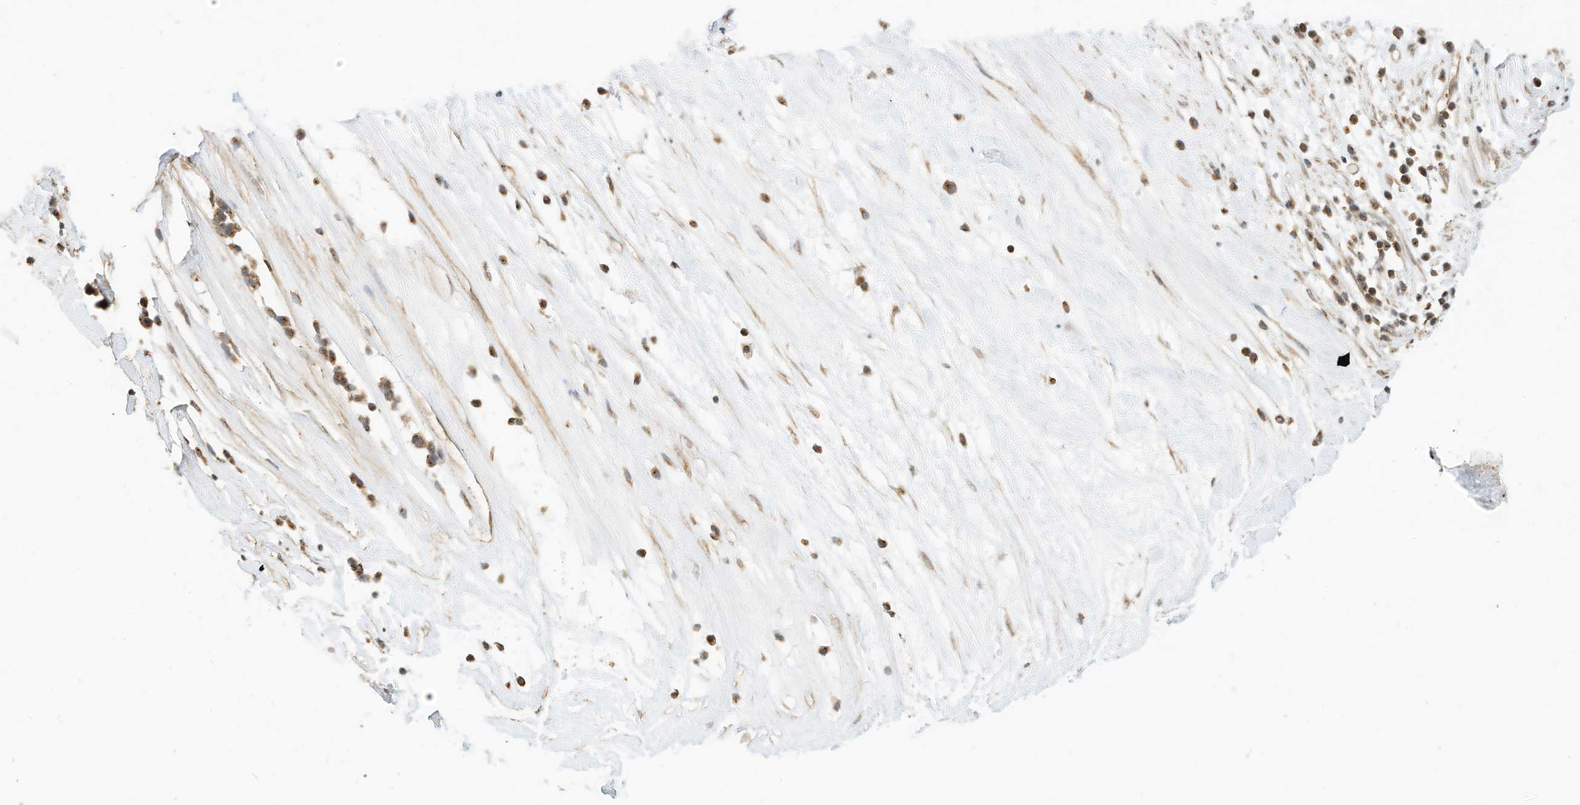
{"staining": {"intensity": "moderate", "quantity": ">75%", "location": "cytoplasmic/membranous"}, "tissue": "ovarian cancer", "cell_type": "Tumor cells", "image_type": "cancer", "snomed": [{"axis": "morphology", "description": "Carcinoma, endometroid"}, {"axis": "topography", "description": "Ovary"}], "caption": "Ovarian cancer was stained to show a protein in brown. There is medium levels of moderate cytoplasmic/membranous positivity in approximately >75% of tumor cells. The staining was performed using DAB (3,3'-diaminobenzidine) to visualize the protein expression in brown, while the nuclei were stained in blue with hematoxylin (Magnification: 20x).", "gene": "OFD1", "patient": {"sex": "female", "age": 62}}